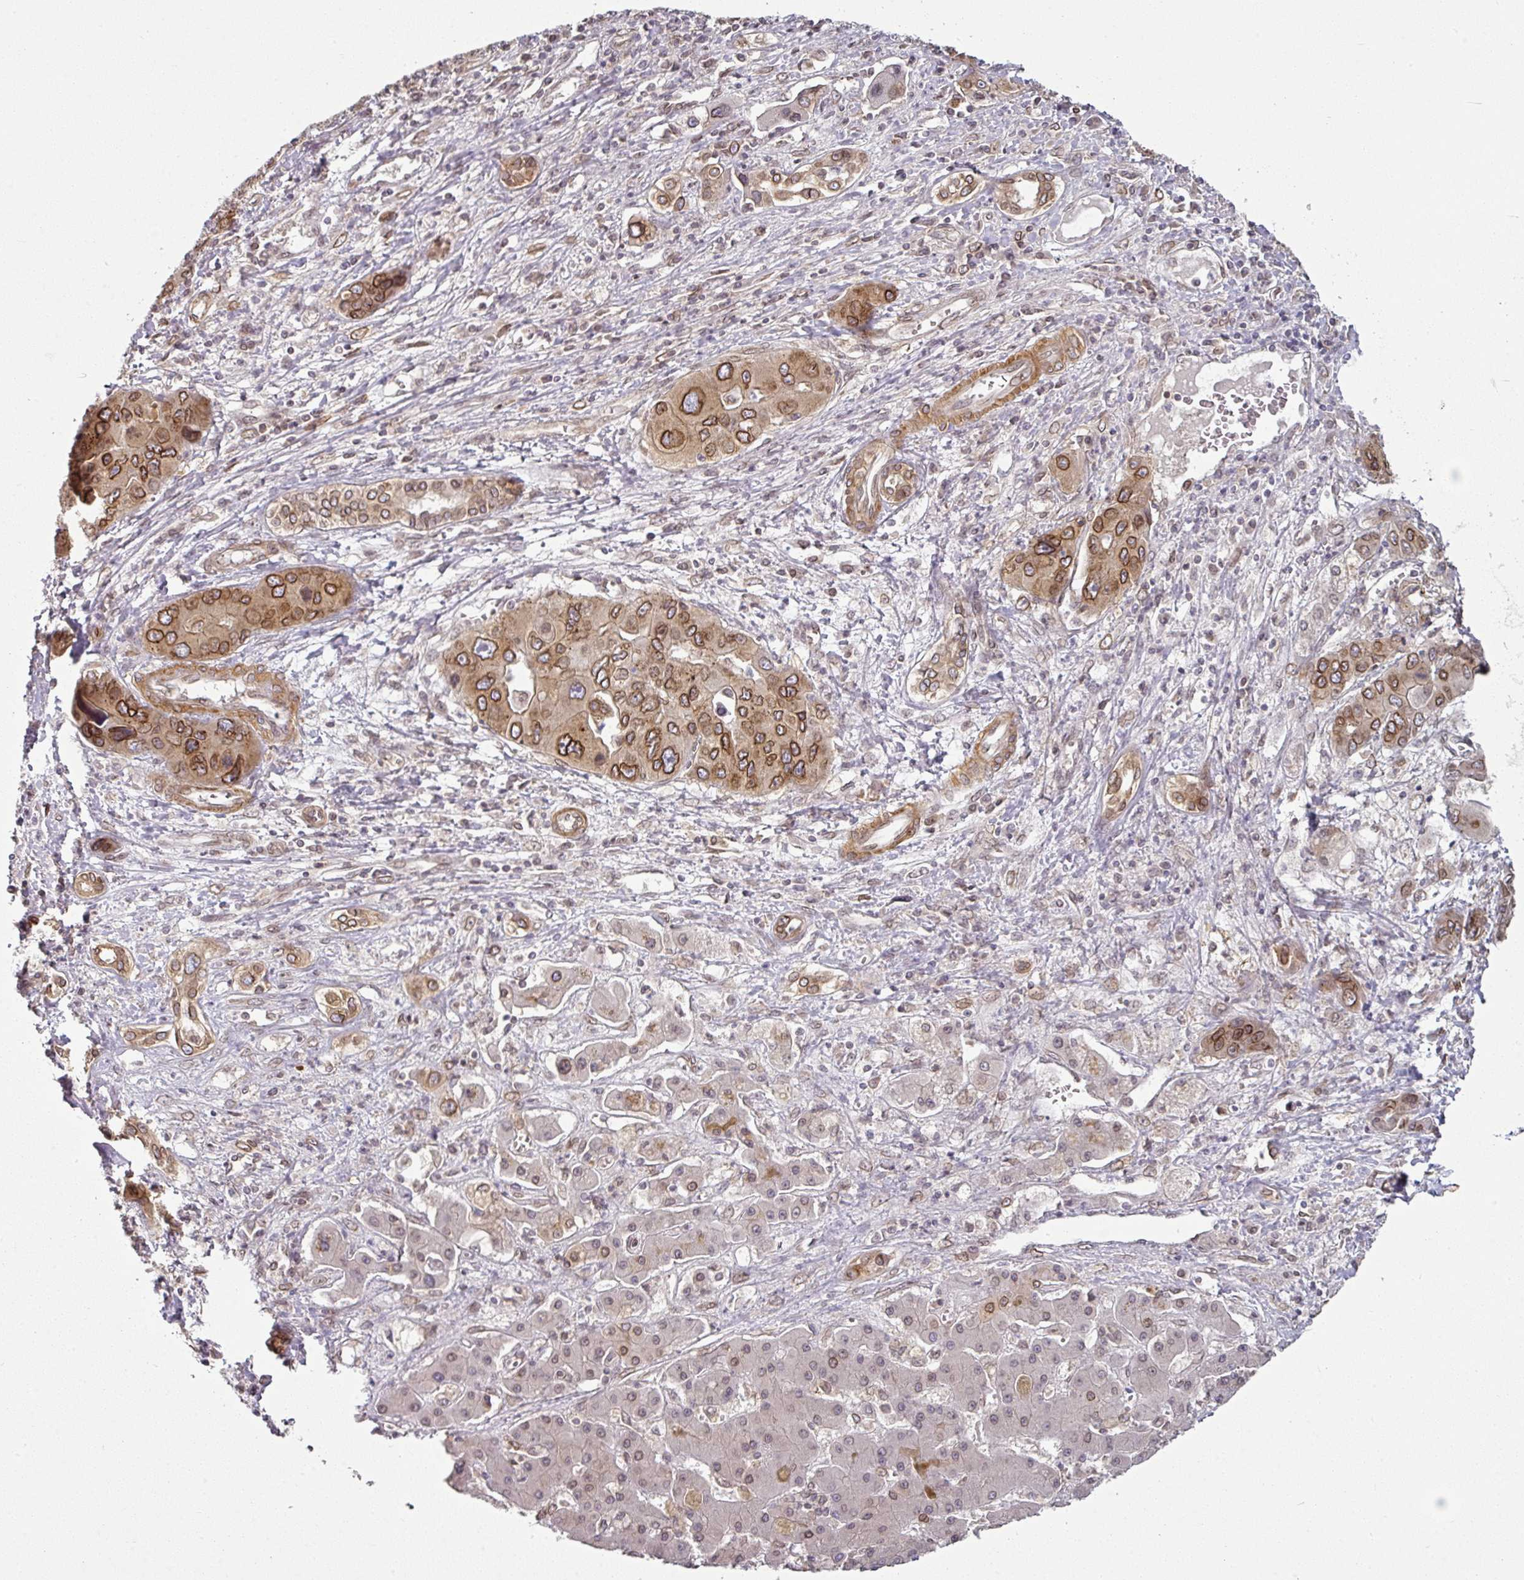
{"staining": {"intensity": "strong", "quantity": ">75%", "location": "cytoplasmic/membranous,nuclear"}, "tissue": "liver cancer", "cell_type": "Tumor cells", "image_type": "cancer", "snomed": [{"axis": "morphology", "description": "Cholangiocarcinoma"}, {"axis": "topography", "description": "Liver"}], "caption": "Approximately >75% of tumor cells in human liver cancer (cholangiocarcinoma) show strong cytoplasmic/membranous and nuclear protein expression as visualized by brown immunohistochemical staining.", "gene": "RANGAP1", "patient": {"sex": "male", "age": 67}}